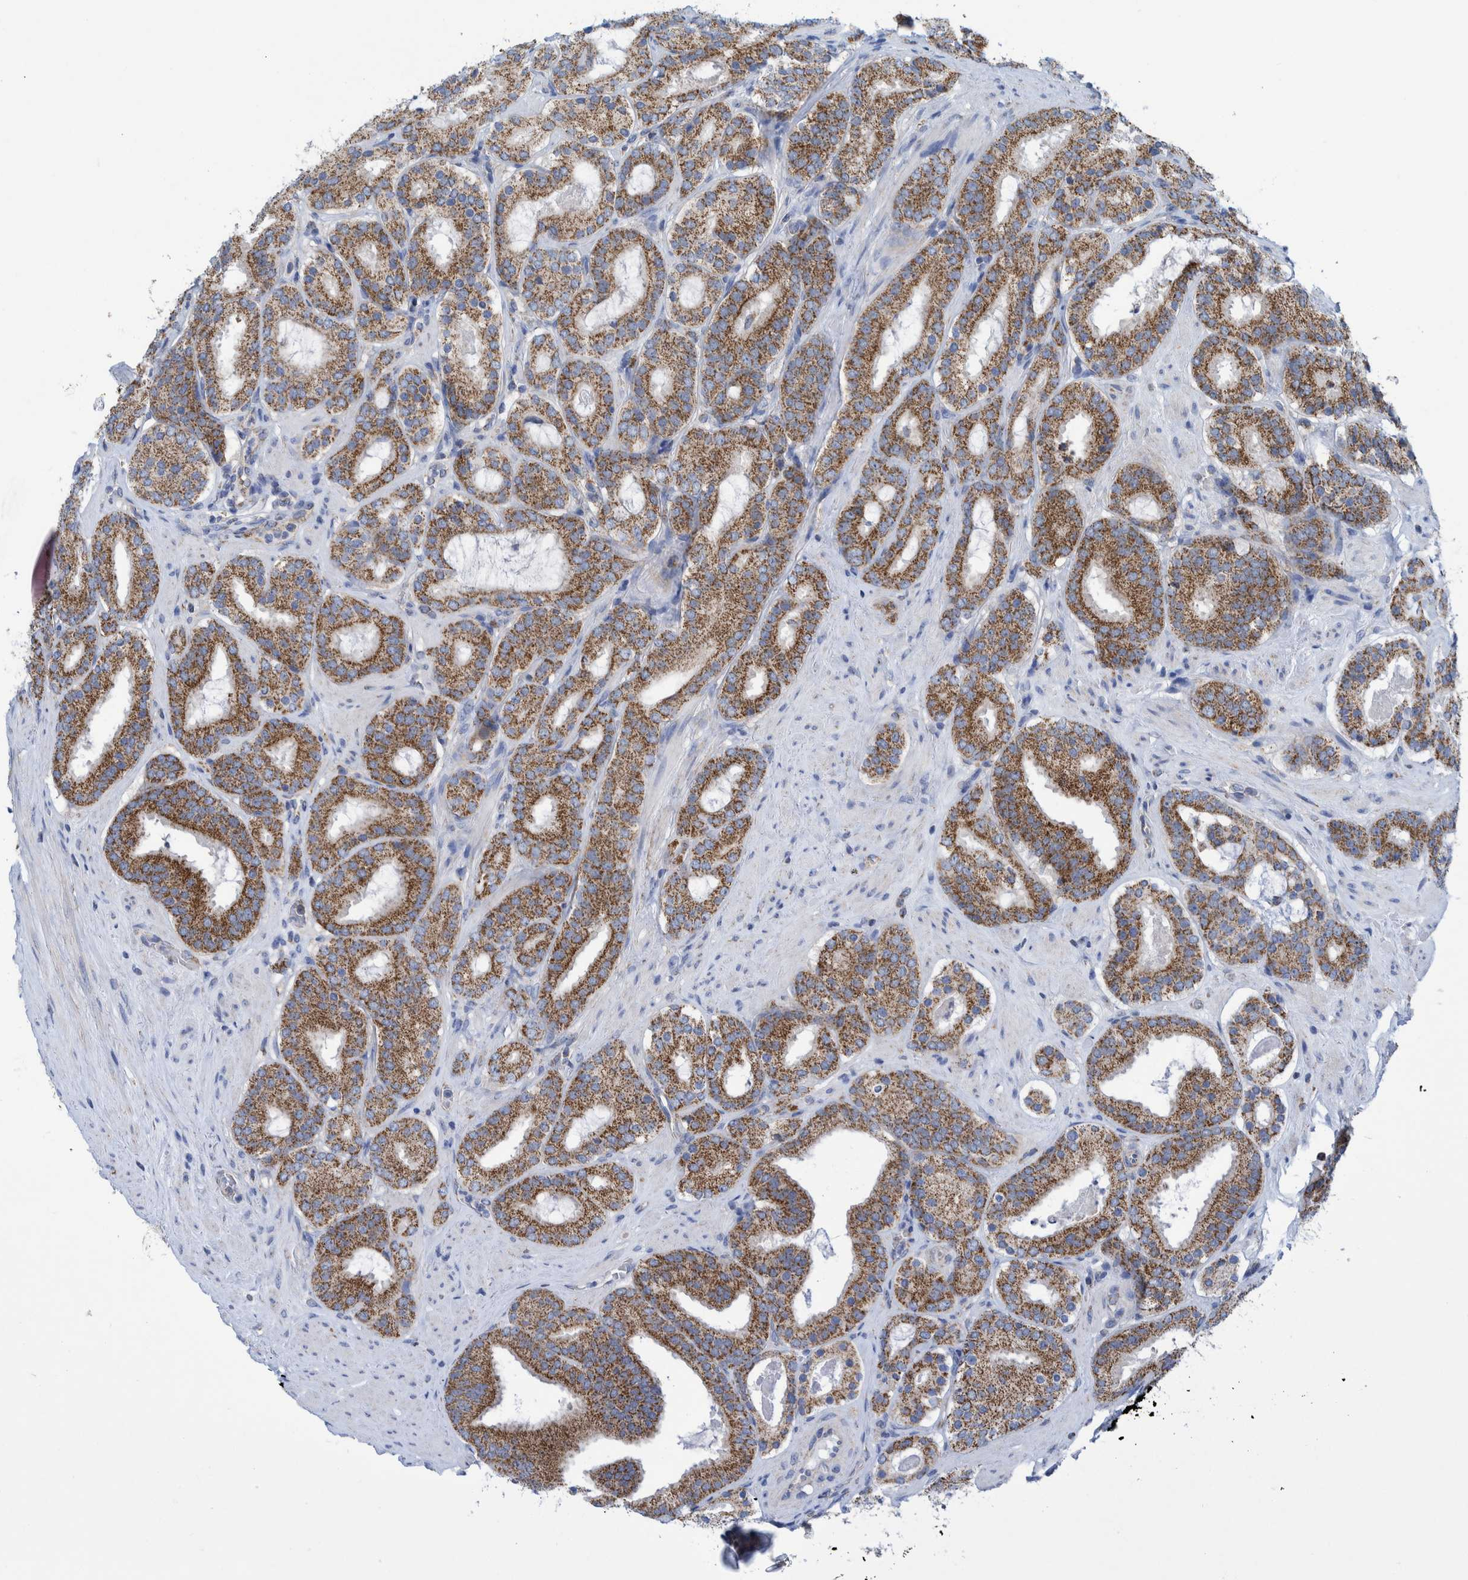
{"staining": {"intensity": "strong", "quantity": "25%-75%", "location": "cytoplasmic/membranous"}, "tissue": "prostate cancer", "cell_type": "Tumor cells", "image_type": "cancer", "snomed": [{"axis": "morphology", "description": "Adenocarcinoma, Low grade"}, {"axis": "topography", "description": "Prostate"}], "caption": "Immunohistochemistry (DAB (3,3'-diaminobenzidine)) staining of human prostate cancer reveals strong cytoplasmic/membranous protein expression in about 25%-75% of tumor cells.", "gene": "MRPS7", "patient": {"sex": "male", "age": 69}}